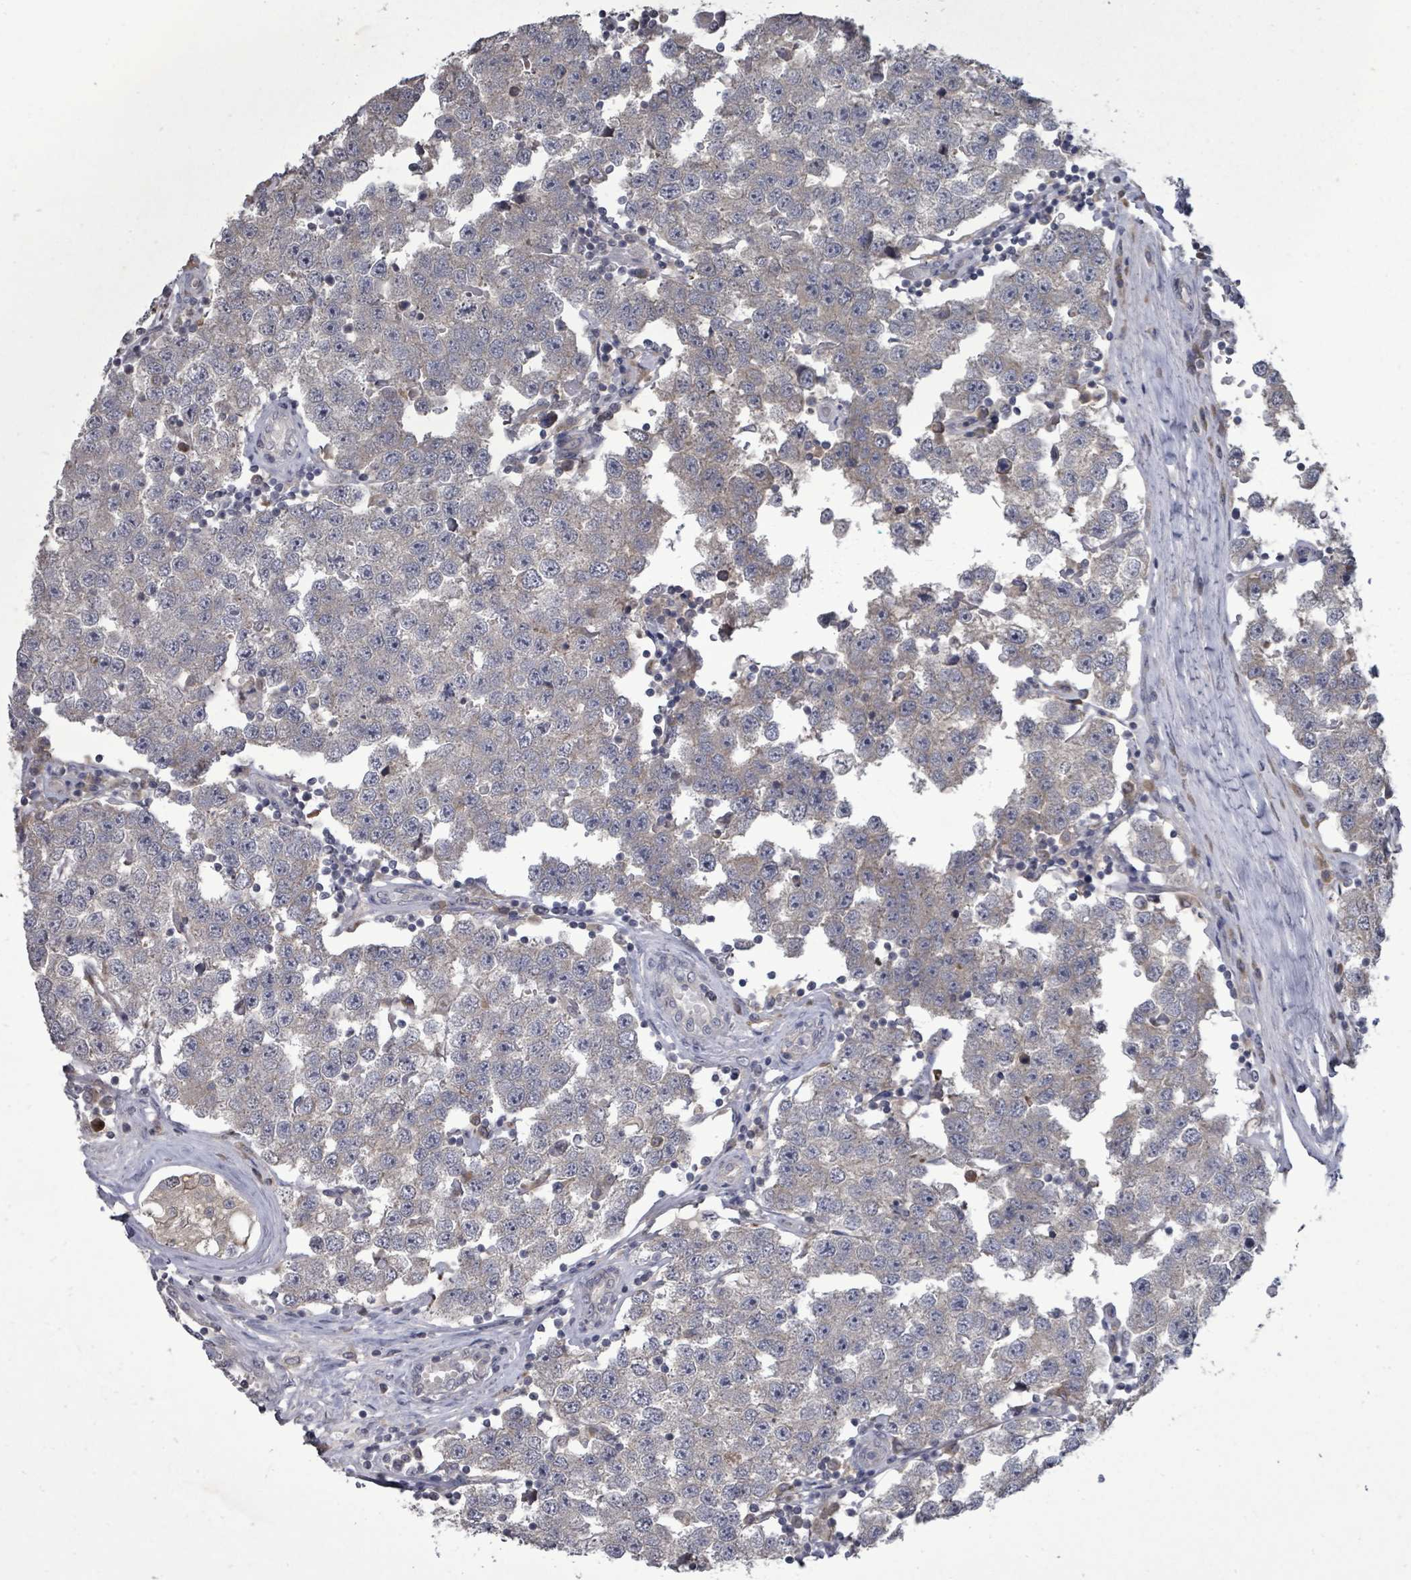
{"staining": {"intensity": "negative", "quantity": "none", "location": "none"}, "tissue": "testis cancer", "cell_type": "Tumor cells", "image_type": "cancer", "snomed": [{"axis": "morphology", "description": "Seminoma, NOS"}, {"axis": "topography", "description": "Testis"}], "caption": "A photomicrograph of human testis cancer is negative for staining in tumor cells.", "gene": "POMGNT2", "patient": {"sex": "male", "age": 34}}